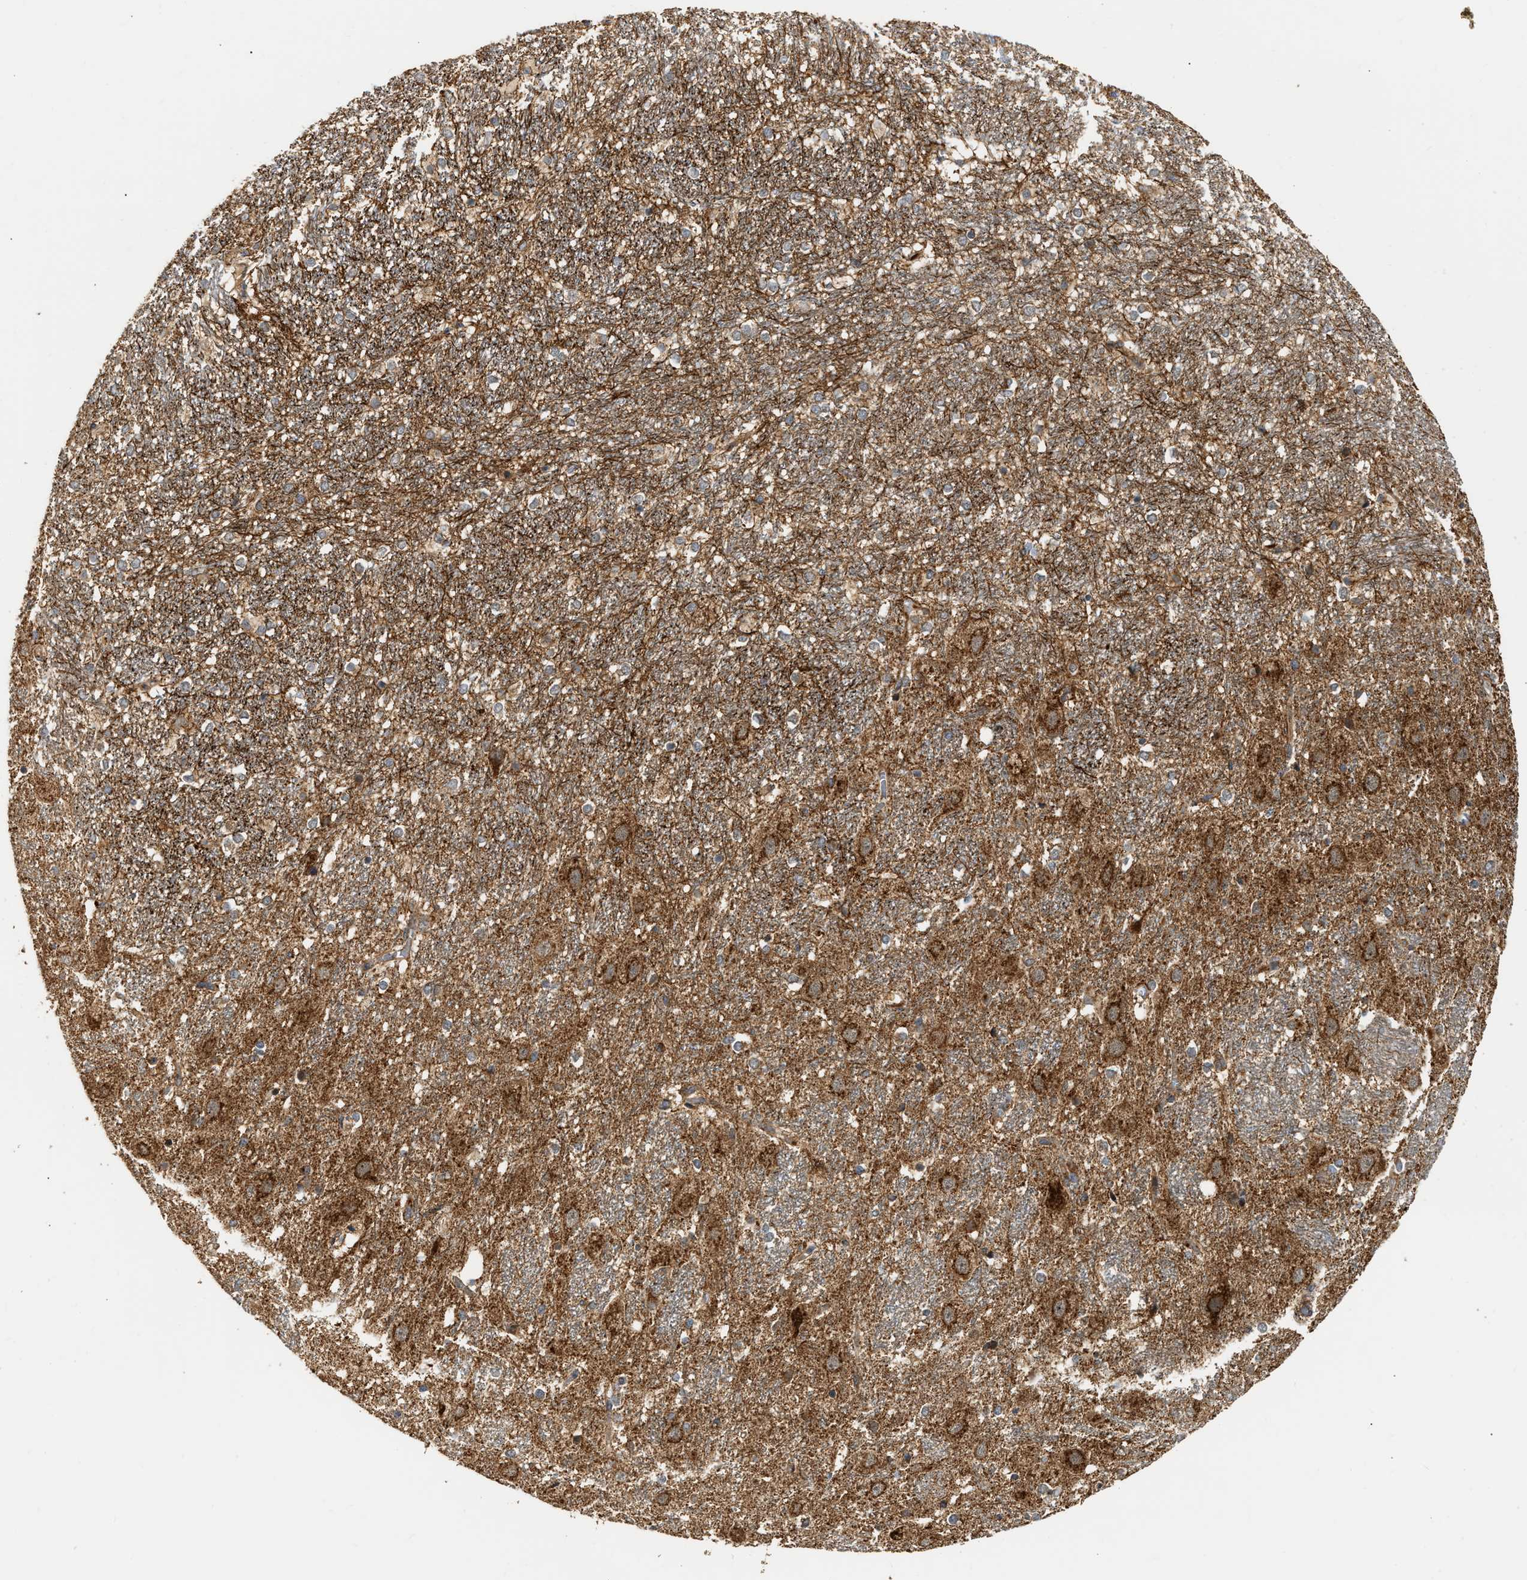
{"staining": {"intensity": "weak", "quantity": "<25%", "location": "cytoplasmic/membranous"}, "tissue": "hippocampus", "cell_type": "Glial cells", "image_type": "normal", "snomed": [{"axis": "morphology", "description": "Normal tissue, NOS"}, {"axis": "topography", "description": "Hippocampus"}], "caption": "Glial cells show no significant protein positivity in benign hippocampus. (DAB (3,3'-diaminobenzidine) IHC with hematoxylin counter stain).", "gene": "EXTL2", "patient": {"sex": "female", "age": 19}}